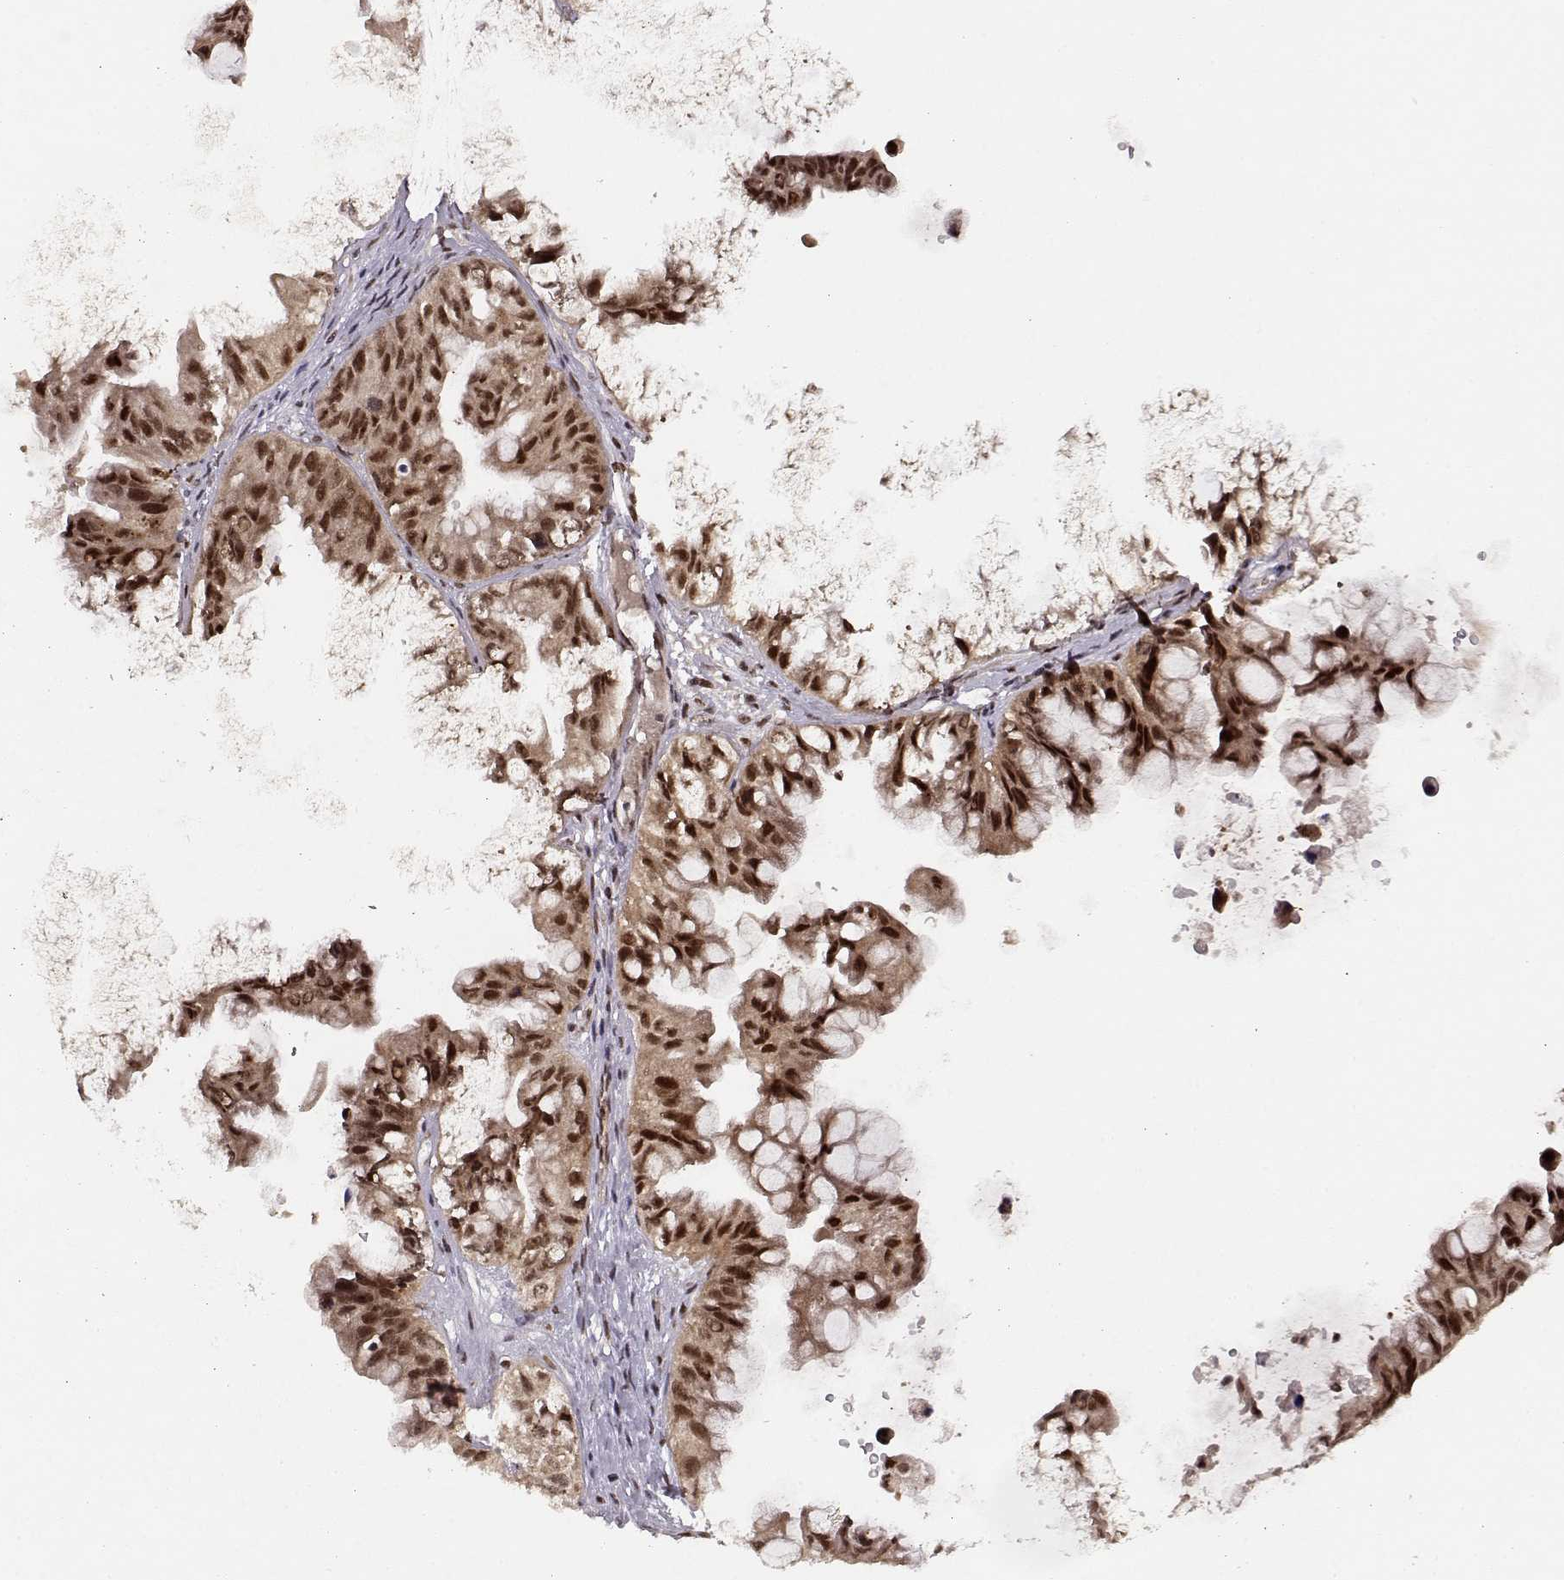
{"staining": {"intensity": "strong", "quantity": ">75%", "location": "cytoplasmic/membranous,nuclear"}, "tissue": "ovarian cancer", "cell_type": "Tumor cells", "image_type": "cancer", "snomed": [{"axis": "morphology", "description": "Cystadenocarcinoma, mucinous, NOS"}, {"axis": "topography", "description": "Ovary"}], "caption": "Human ovarian mucinous cystadenocarcinoma stained with a brown dye reveals strong cytoplasmic/membranous and nuclear positive expression in about >75% of tumor cells.", "gene": "CSNK2A1", "patient": {"sex": "female", "age": 76}}